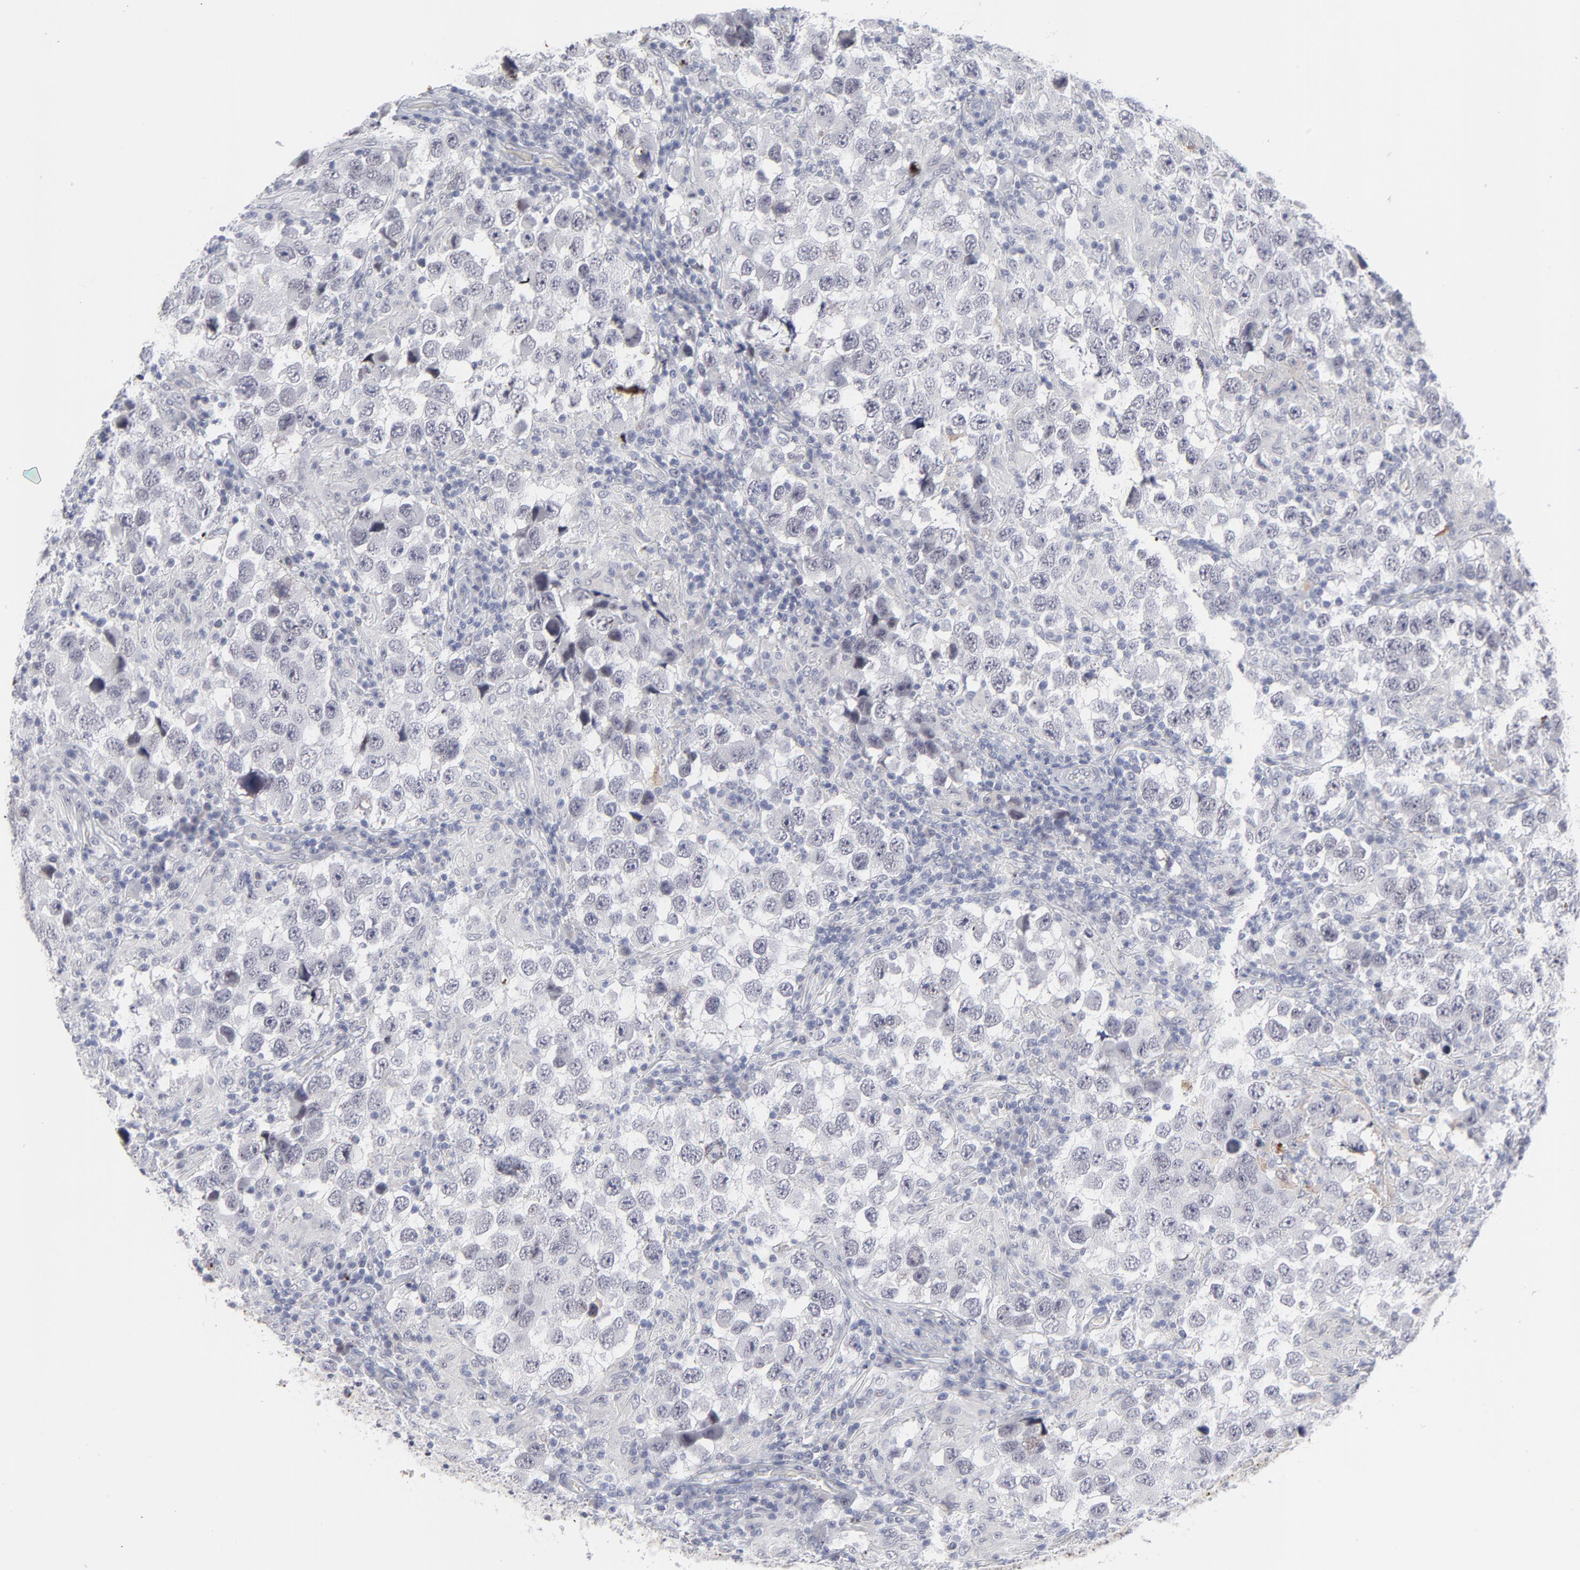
{"staining": {"intensity": "negative", "quantity": "none", "location": "none"}, "tissue": "testis cancer", "cell_type": "Tumor cells", "image_type": "cancer", "snomed": [{"axis": "morphology", "description": "Carcinoma, Embryonal, NOS"}, {"axis": "topography", "description": "Testis"}], "caption": "DAB immunohistochemical staining of testis cancer (embryonal carcinoma) reveals no significant positivity in tumor cells. (Brightfield microscopy of DAB (3,3'-diaminobenzidine) IHC at high magnification).", "gene": "CCR2", "patient": {"sex": "male", "age": 21}}